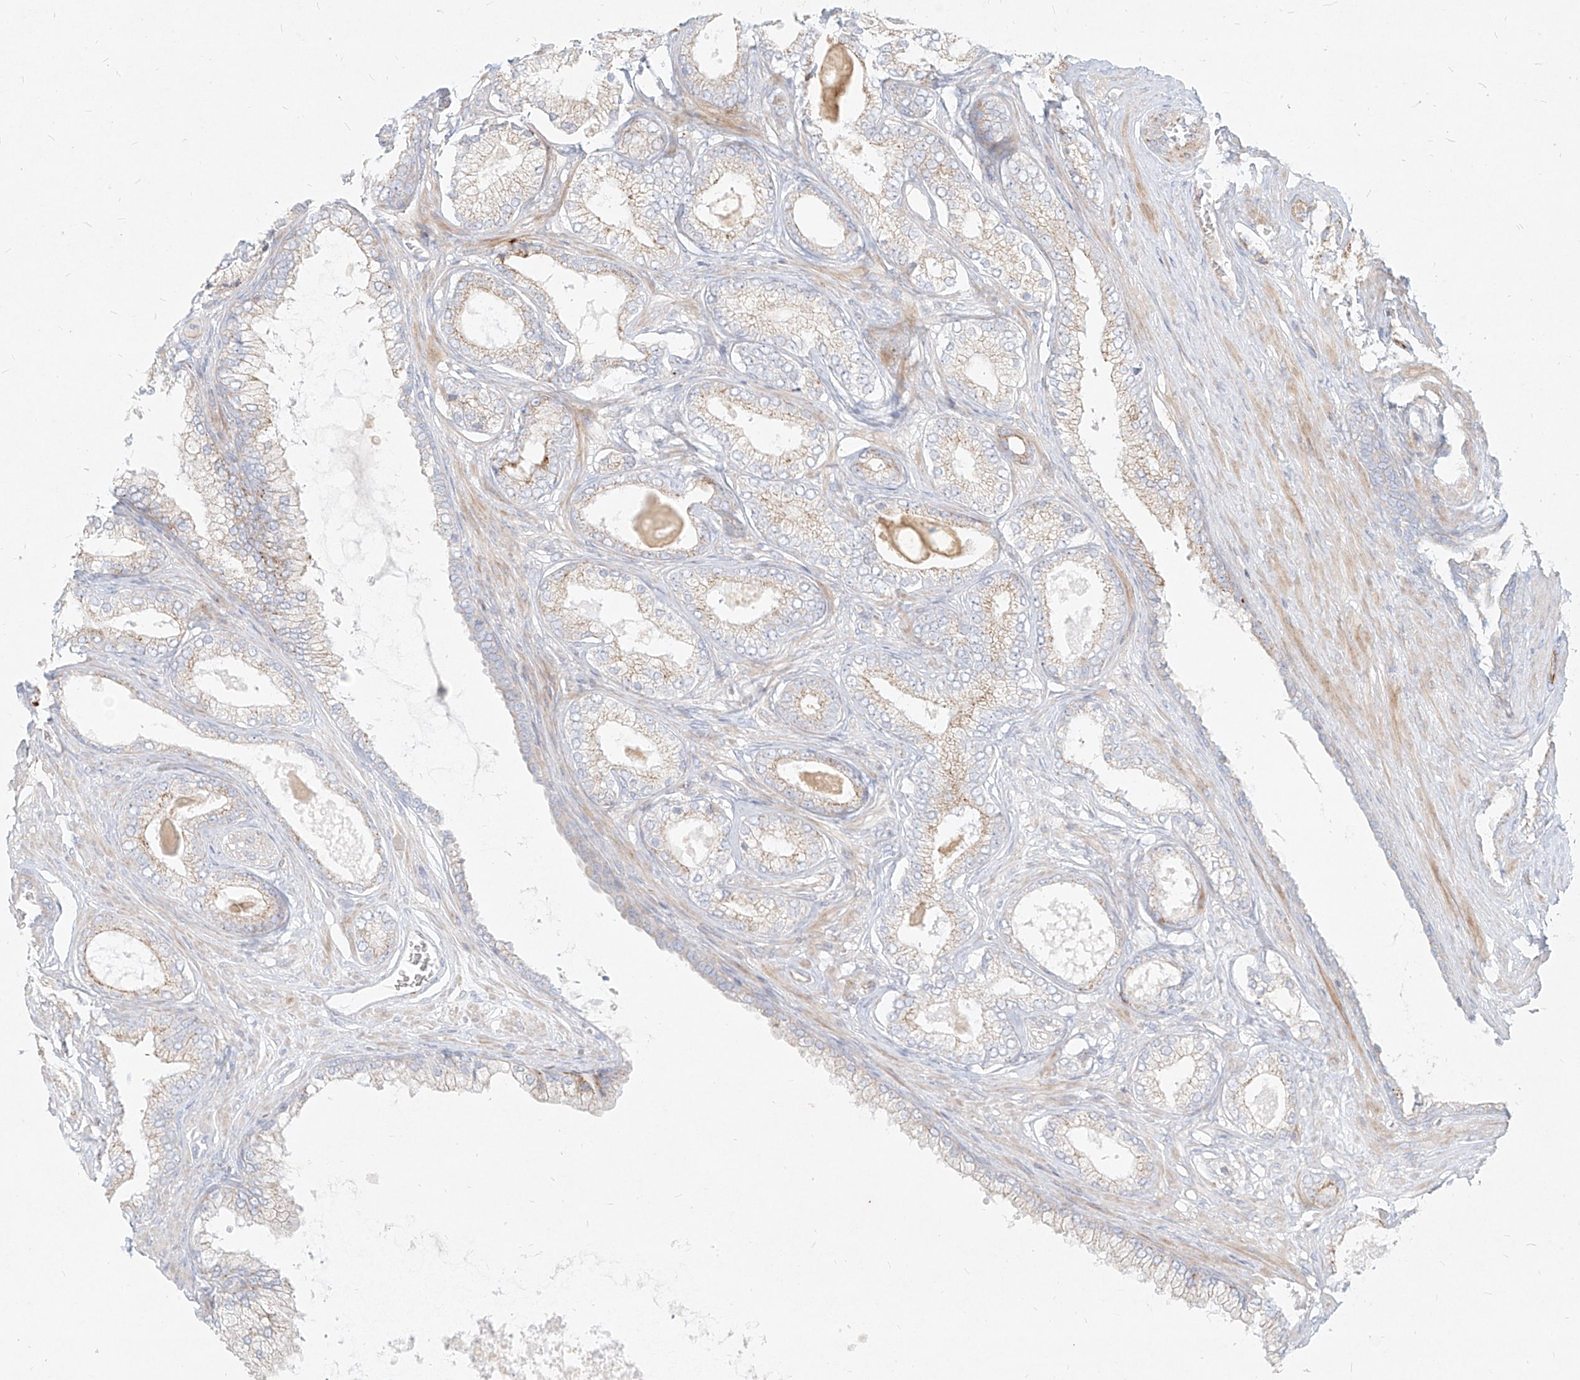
{"staining": {"intensity": "moderate", "quantity": "25%-75%", "location": "cytoplasmic/membranous"}, "tissue": "prostate cancer", "cell_type": "Tumor cells", "image_type": "cancer", "snomed": [{"axis": "morphology", "description": "Adenocarcinoma, Low grade"}, {"axis": "topography", "description": "Prostate"}], "caption": "Immunohistochemical staining of human prostate cancer (adenocarcinoma (low-grade)) displays medium levels of moderate cytoplasmic/membranous protein positivity in approximately 25%-75% of tumor cells. Using DAB (brown) and hematoxylin (blue) stains, captured at high magnification using brightfield microscopy.", "gene": "MTX2", "patient": {"sex": "male", "age": 70}}